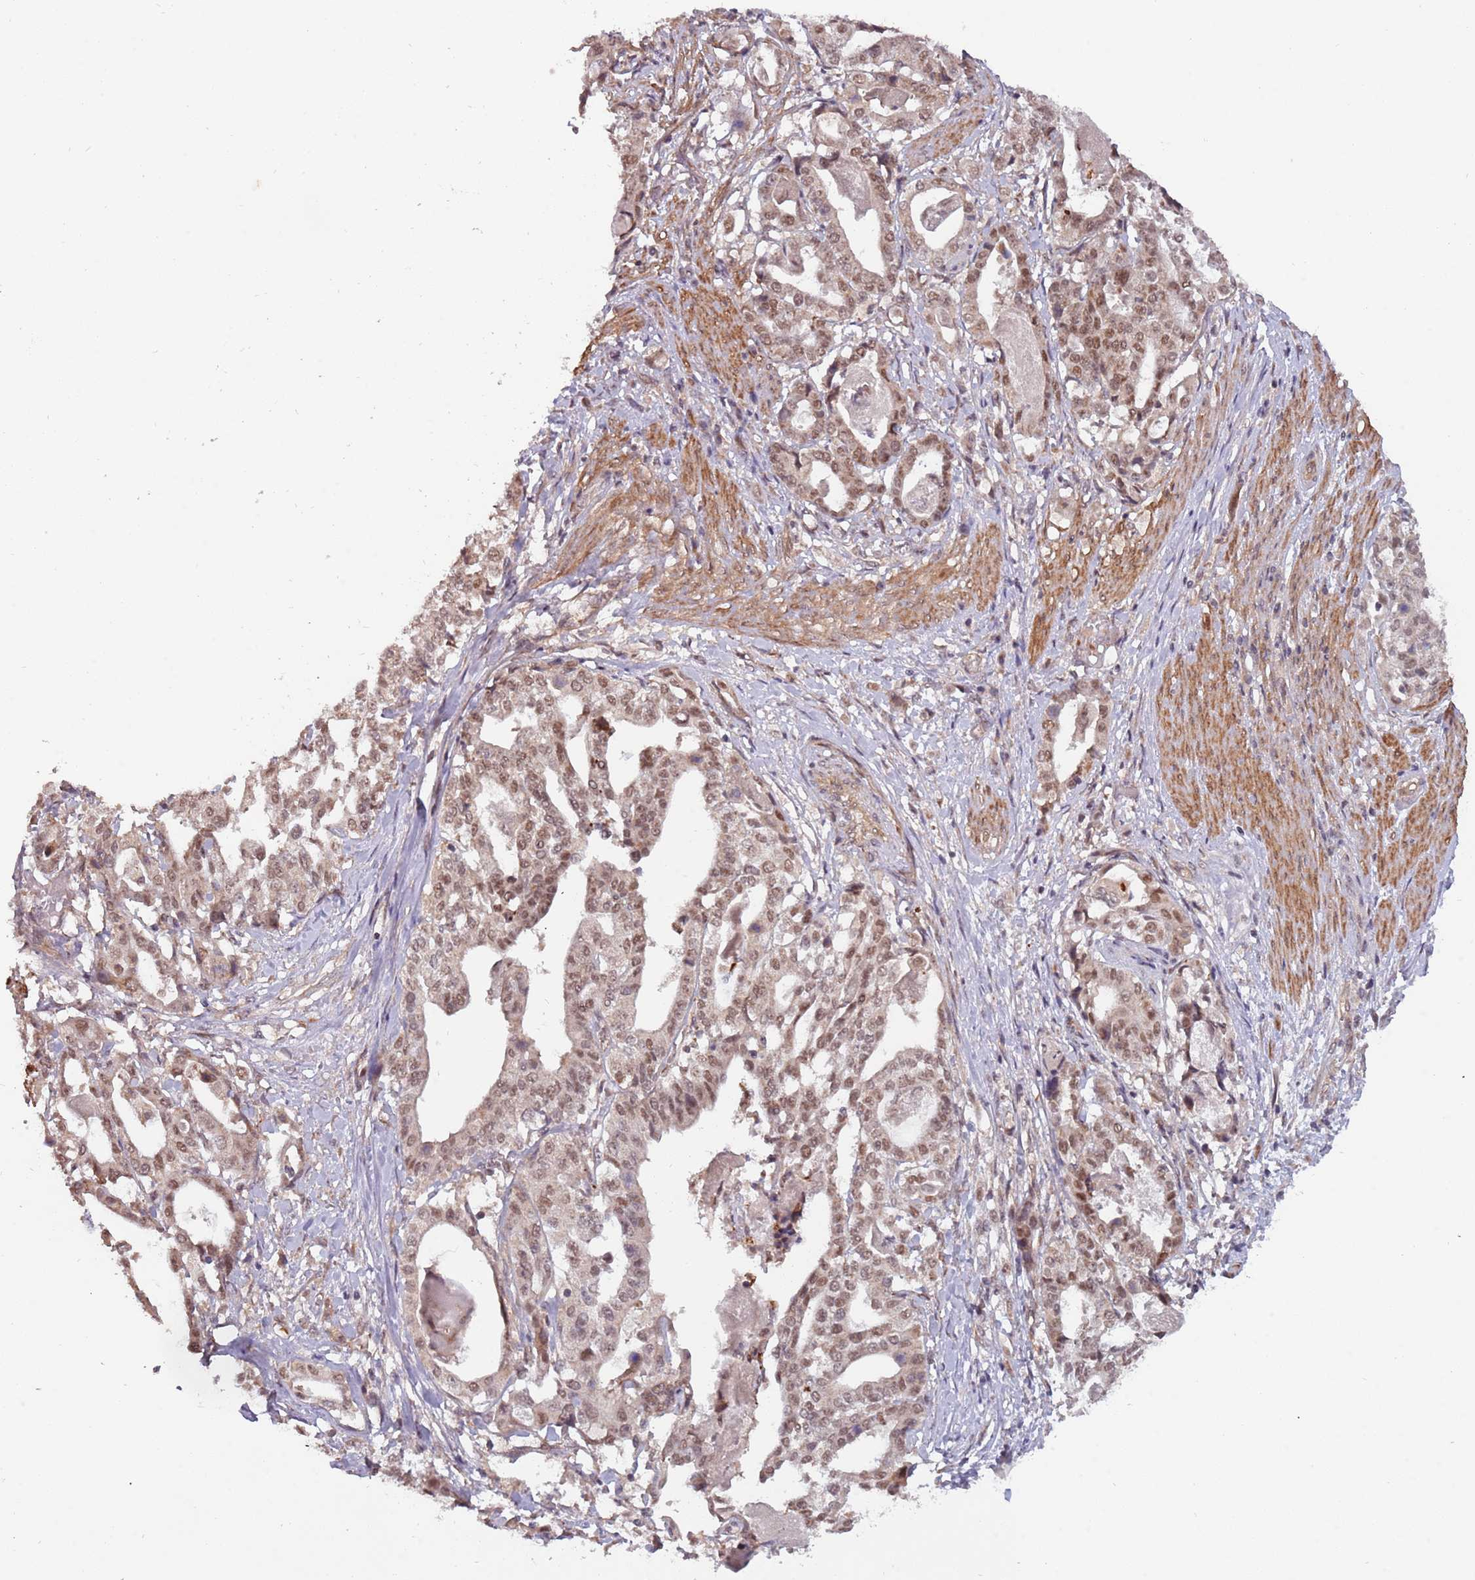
{"staining": {"intensity": "moderate", "quantity": ">75%", "location": "nuclear"}, "tissue": "stomach cancer", "cell_type": "Tumor cells", "image_type": "cancer", "snomed": [{"axis": "morphology", "description": "Adenocarcinoma, NOS"}, {"axis": "topography", "description": "Stomach"}], "caption": "Immunohistochemistry image of neoplastic tissue: human stomach adenocarcinoma stained using immunohistochemistry (IHC) reveals medium levels of moderate protein expression localized specifically in the nuclear of tumor cells, appearing as a nuclear brown color.", "gene": "SUDS3", "patient": {"sex": "male", "age": 48}}